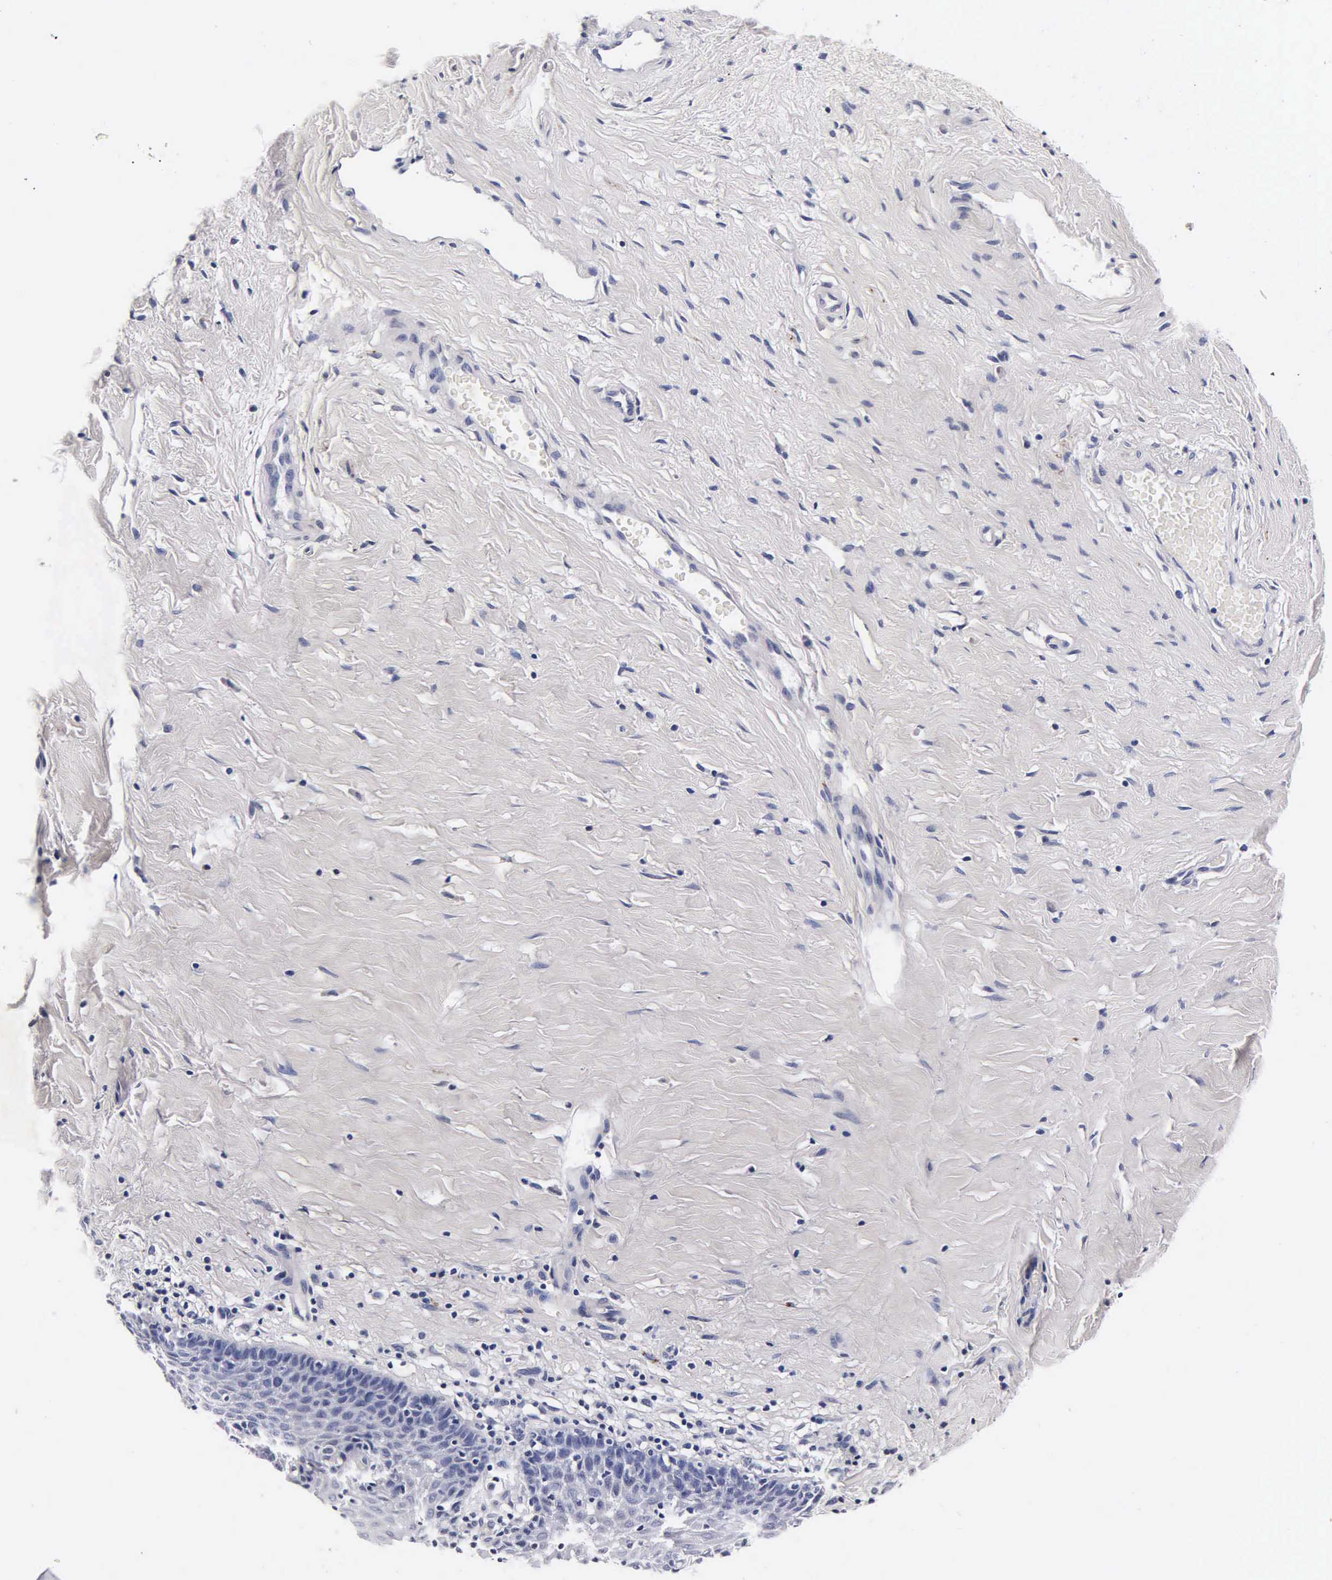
{"staining": {"intensity": "negative", "quantity": "none", "location": "none"}, "tissue": "cervix", "cell_type": "Glandular cells", "image_type": "normal", "snomed": [{"axis": "morphology", "description": "Normal tissue, NOS"}, {"axis": "topography", "description": "Cervix"}], "caption": "IHC image of benign human cervix stained for a protein (brown), which displays no staining in glandular cells.", "gene": "ENO2", "patient": {"sex": "female", "age": 53}}